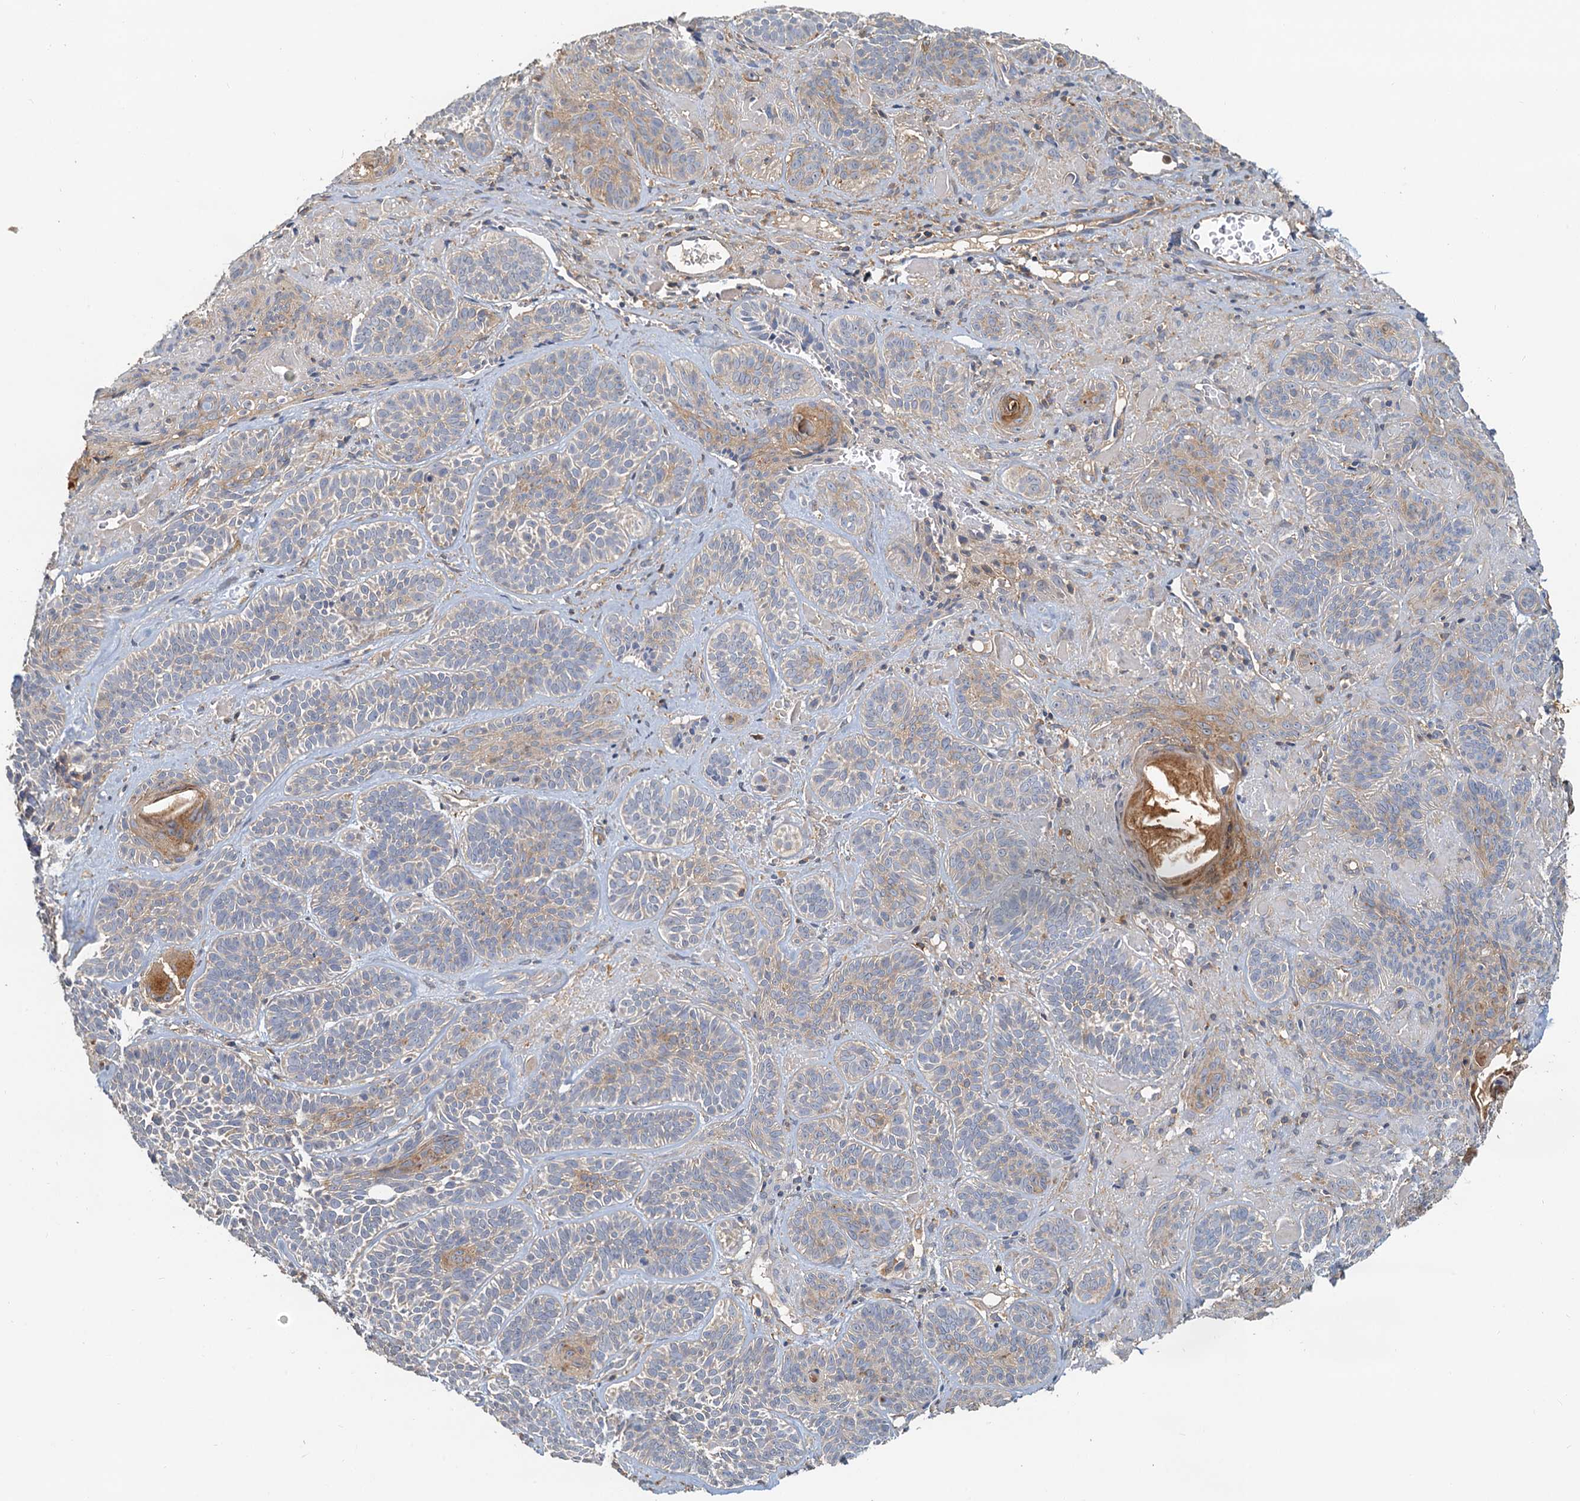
{"staining": {"intensity": "weak", "quantity": "25%-75%", "location": "cytoplasmic/membranous"}, "tissue": "skin cancer", "cell_type": "Tumor cells", "image_type": "cancer", "snomed": [{"axis": "morphology", "description": "Basal cell carcinoma"}, {"axis": "topography", "description": "Skin"}], "caption": "Tumor cells display weak cytoplasmic/membranous staining in about 25%-75% of cells in skin cancer.", "gene": "TOLLIP", "patient": {"sex": "male", "age": 85}}